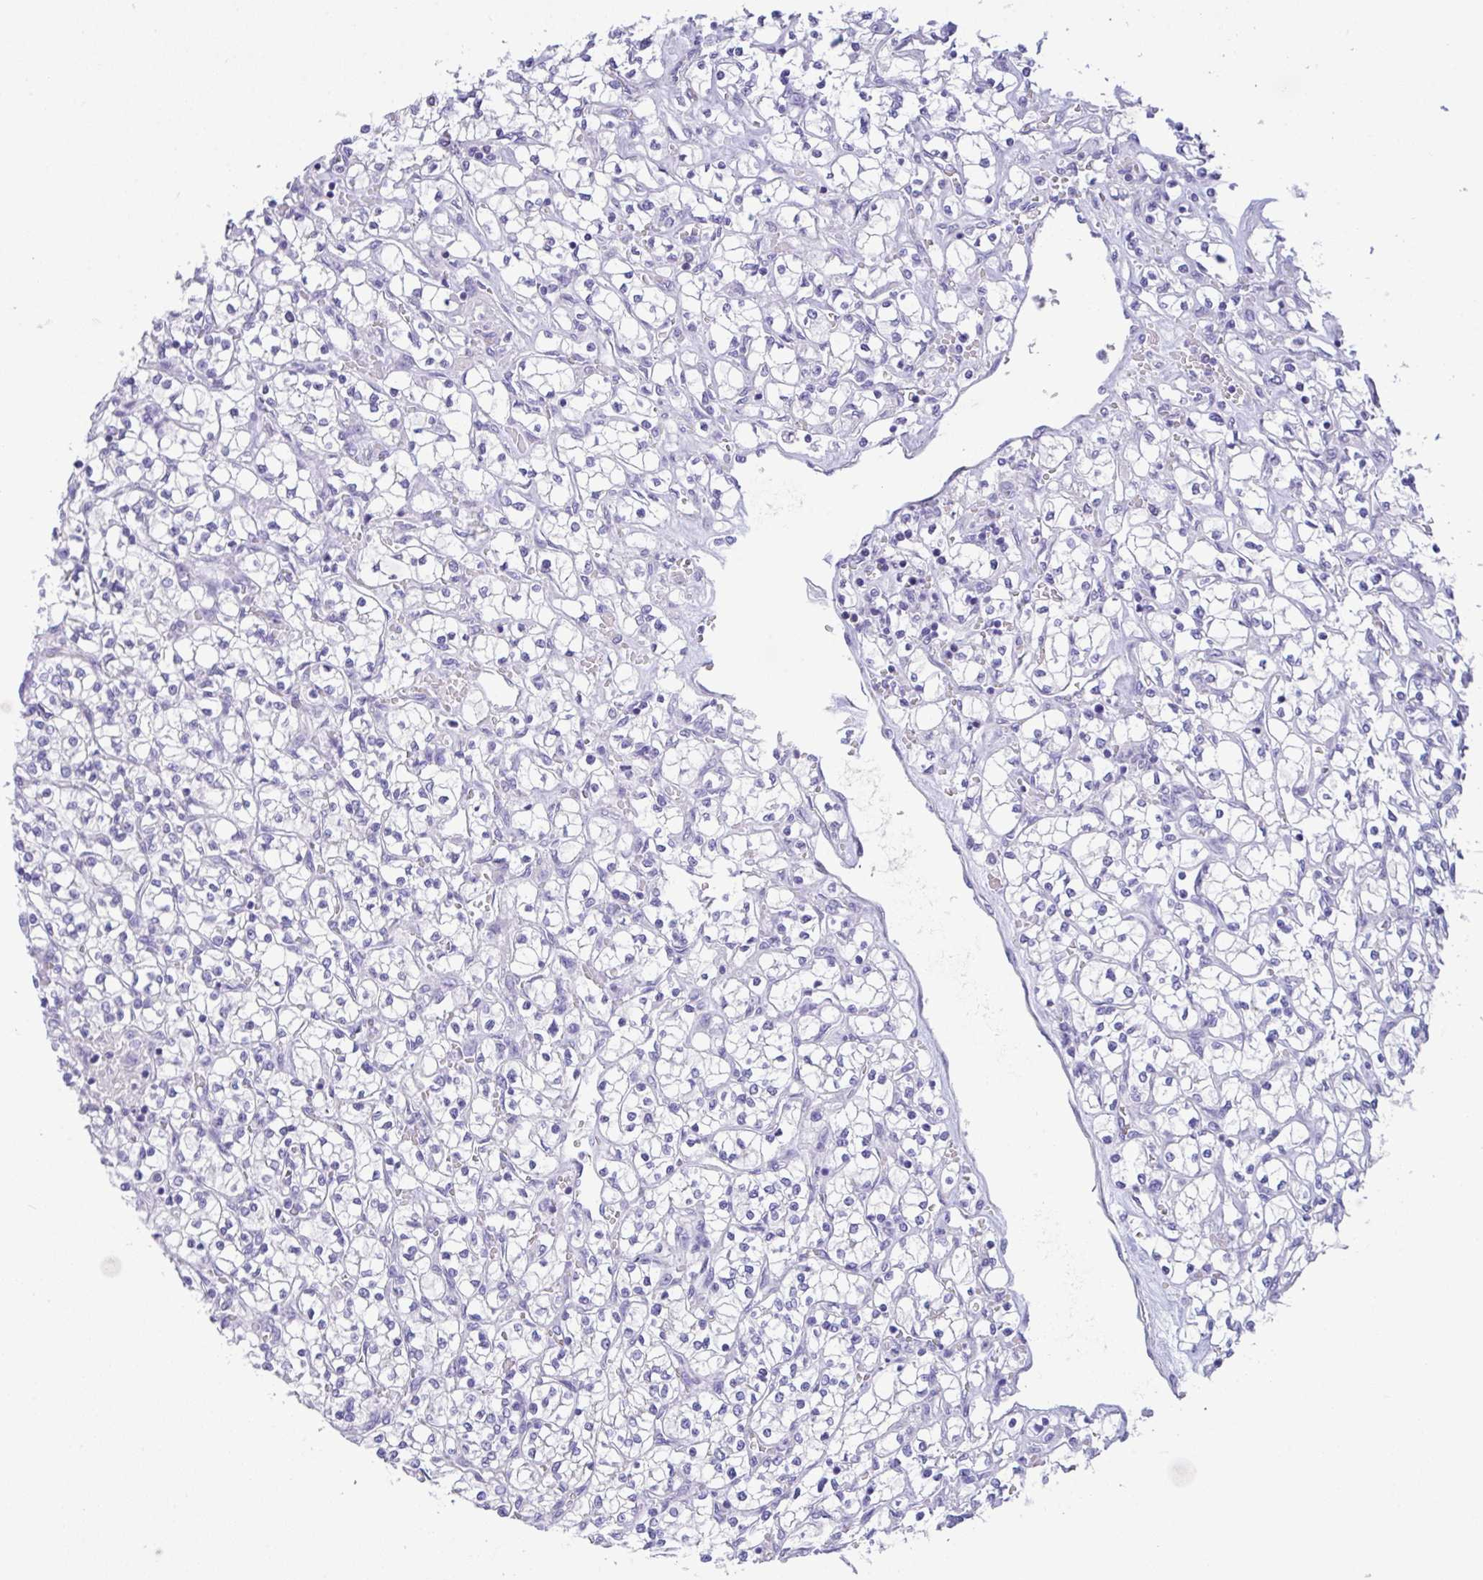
{"staining": {"intensity": "negative", "quantity": "none", "location": "none"}, "tissue": "renal cancer", "cell_type": "Tumor cells", "image_type": "cancer", "snomed": [{"axis": "morphology", "description": "Adenocarcinoma, NOS"}, {"axis": "topography", "description": "Kidney"}], "caption": "The image reveals no significant expression in tumor cells of renal cancer (adenocarcinoma). (DAB (3,3'-diaminobenzidine) IHC, high magnification).", "gene": "FBXL20", "patient": {"sex": "female", "age": 64}}